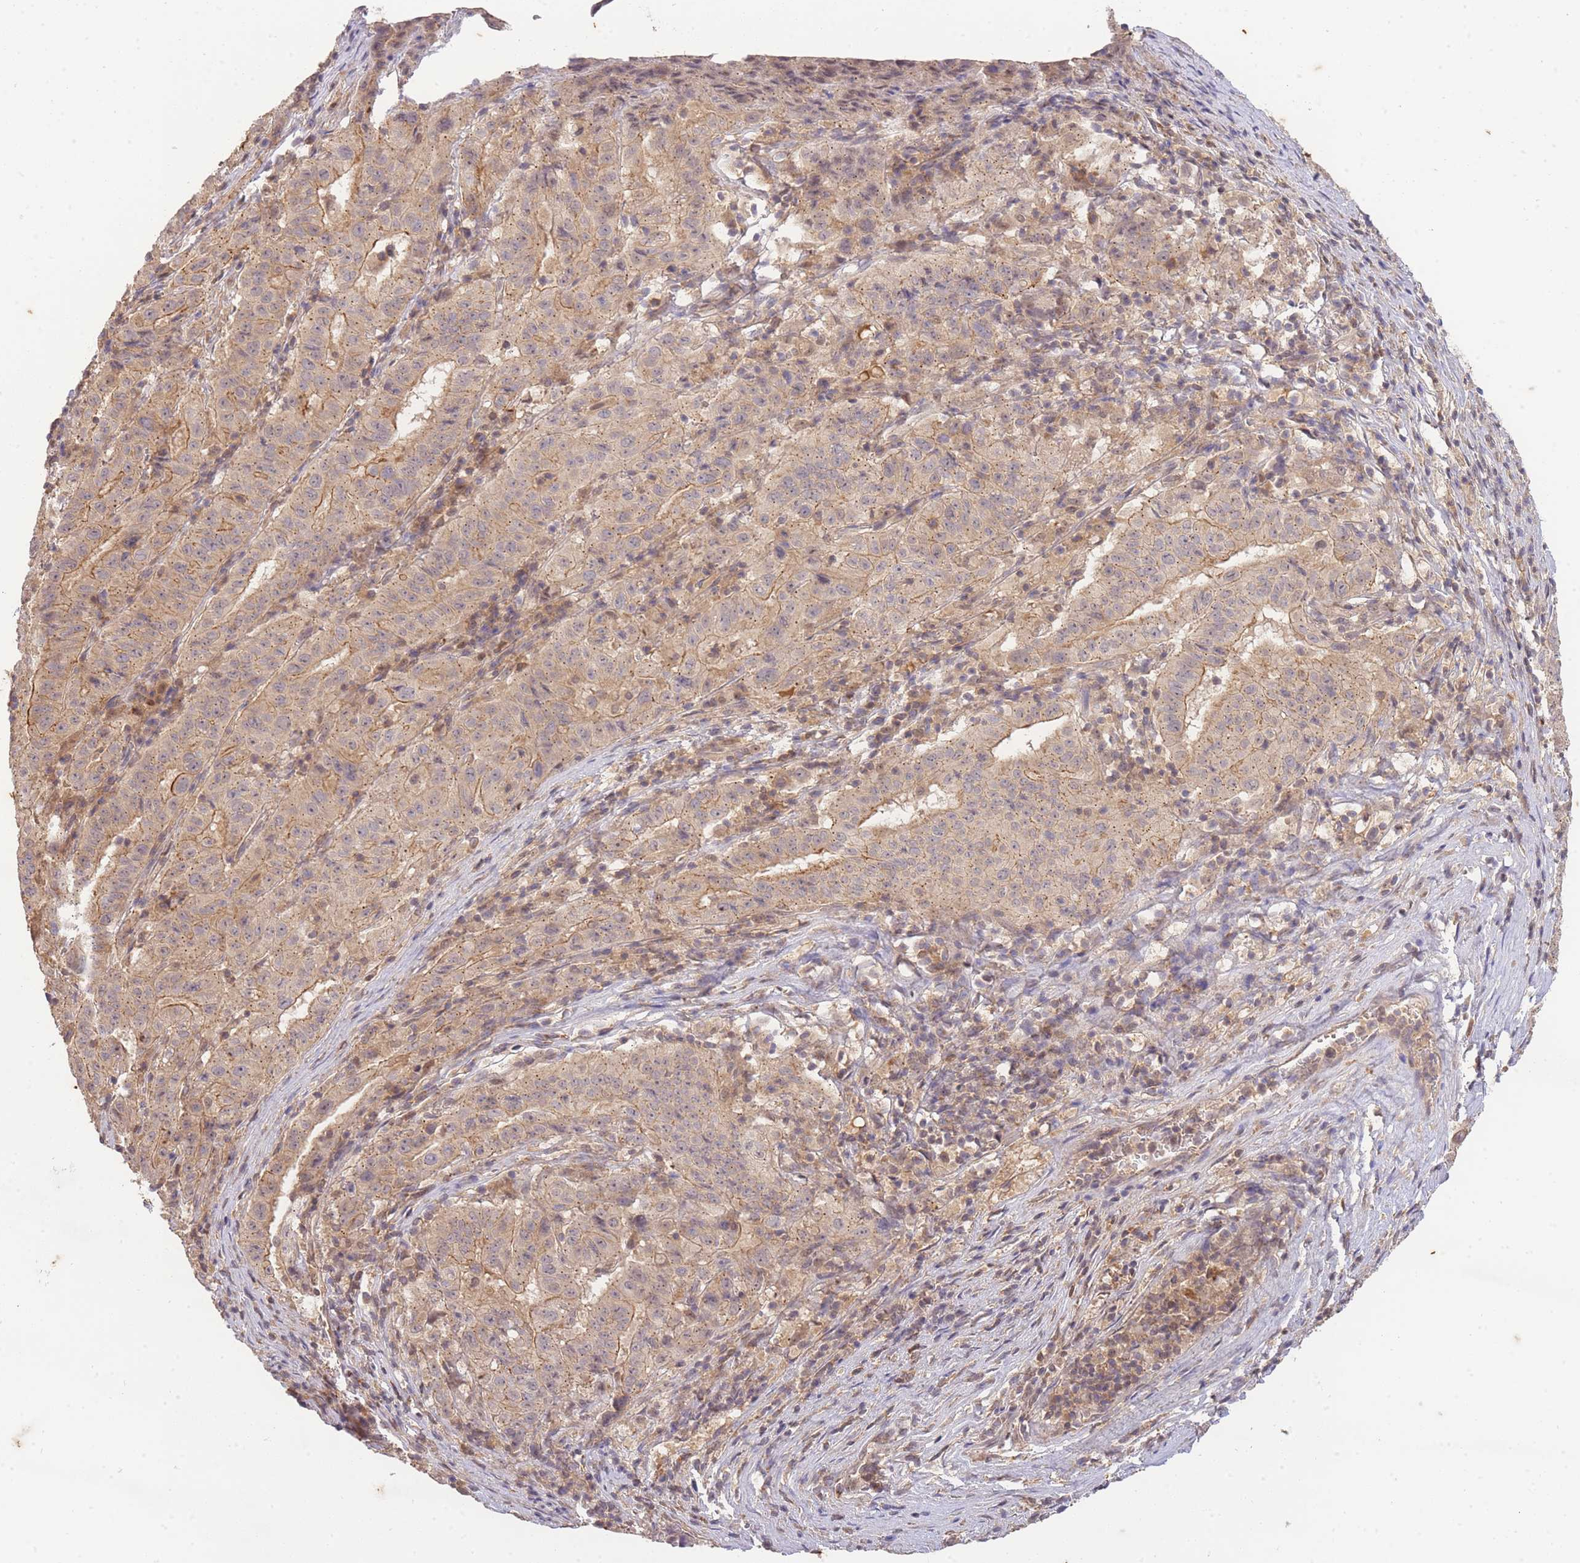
{"staining": {"intensity": "moderate", "quantity": "25%-75%", "location": "cytoplasmic/membranous"}, "tissue": "pancreatic cancer", "cell_type": "Tumor cells", "image_type": "cancer", "snomed": [{"axis": "morphology", "description": "Adenocarcinoma, NOS"}, {"axis": "topography", "description": "Pancreas"}], "caption": "Immunohistochemistry (IHC) of human adenocarcinoma (pancreatic) shows medium levels of moderate cytoplasmic/membranous expression in about 25%-75% of tumor cells. (IHC, brightfield microscopy, high magnification).", "gene": "ST8SIA4", "patient": {"sex": "male", "age": 63}}